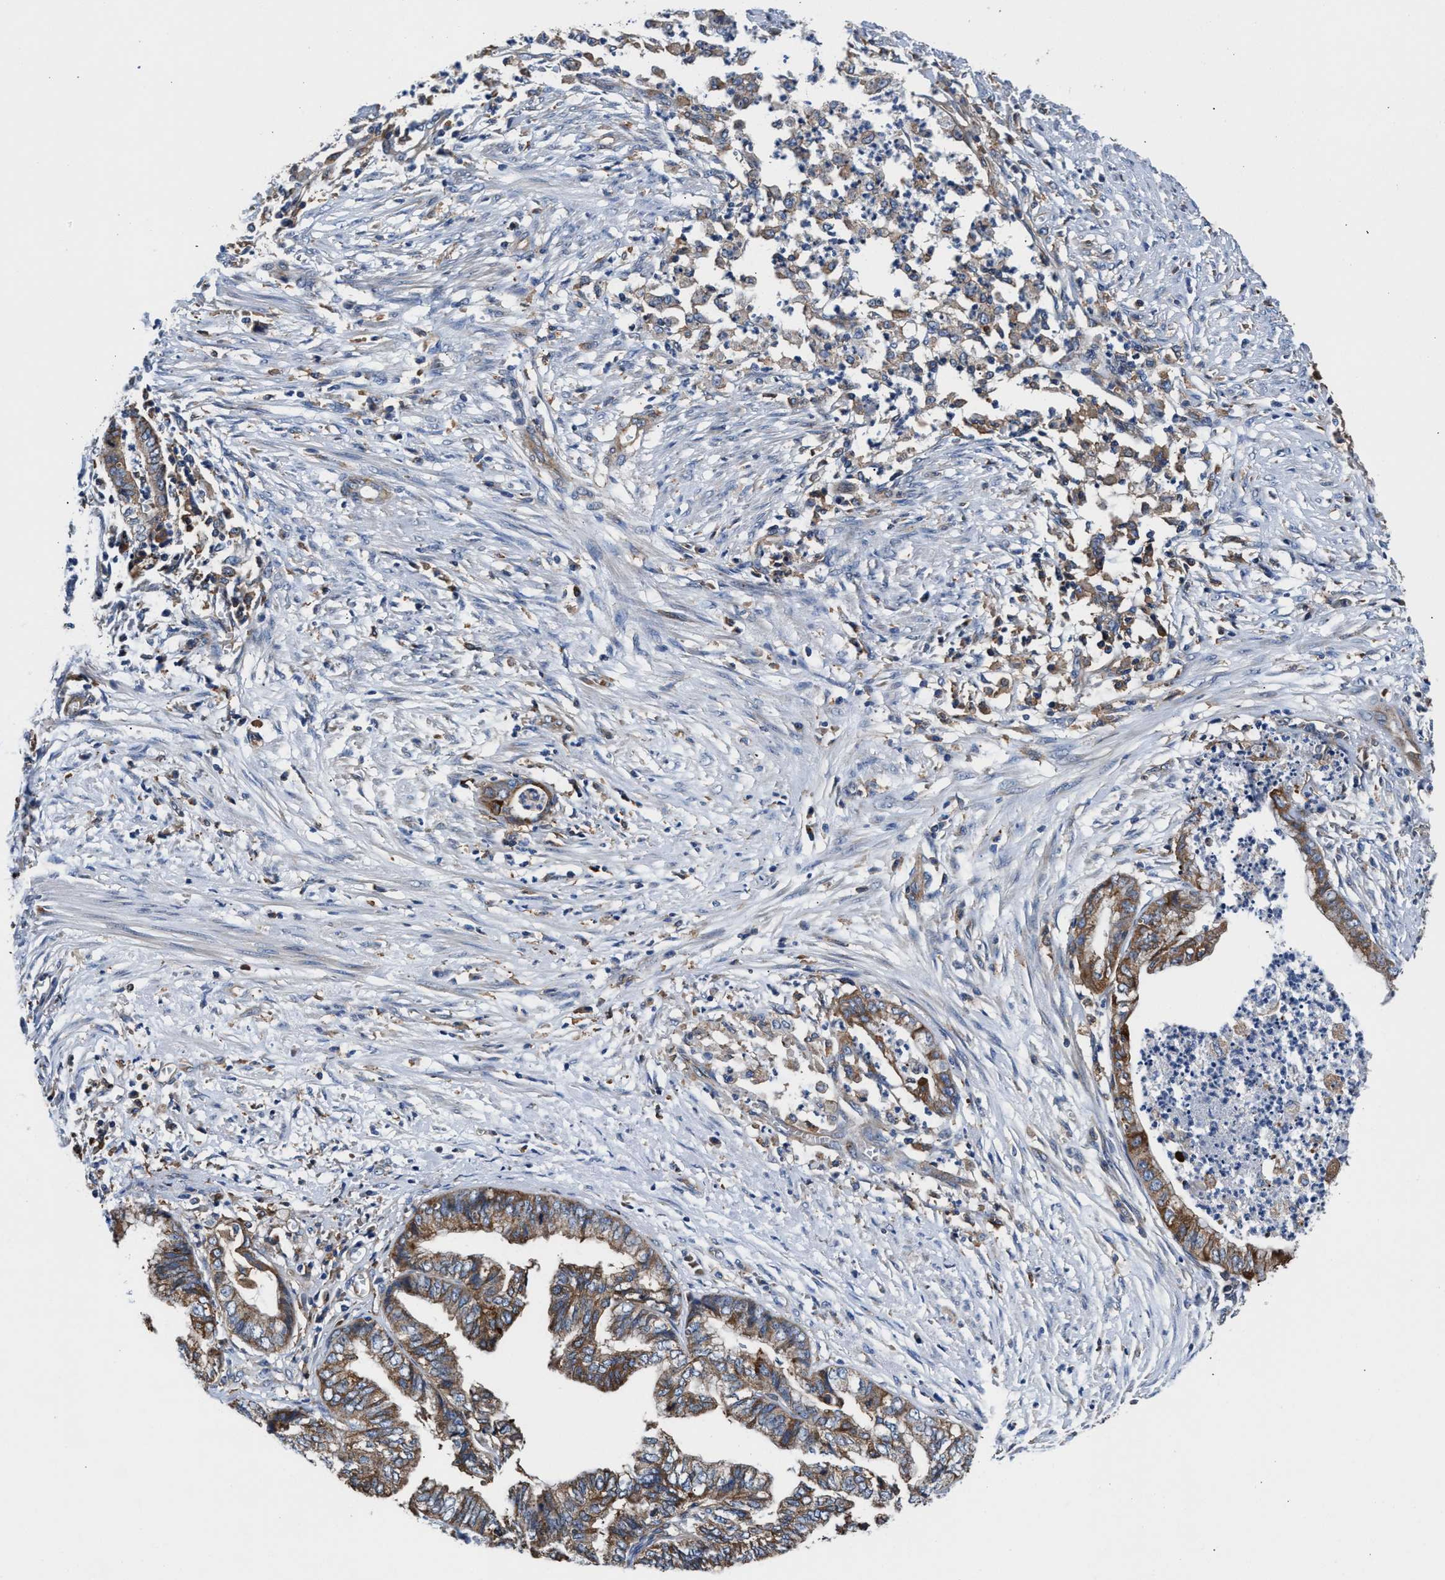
{"staining": {"intensity": "moderate", "quantity": ">75%", "location": "cytoplasmic/membranous"}, "tissue": "endometrial cancer", "cell_type": "Tumor cells", "image_type": "cancer", "snomed": [{"axis": "morphology", "description": "Necrosis, NOS"}, {"axis": "morphology", "description": "Adenocarcinoma, NOS"}, {"axis": "topography", "description": "Endometrium"}], "caption": "Immunohistochemical staining of adenocarcinoma (endometrial) demonstrates medium levels of moderate cytoplasmic/membranous staining in approximately >75% of tumor cells. The protein of interest is shown in brown color, while the nuclei are stained blue.", "gene": "PPP1R9B", "patient": {"sex": "female", "age": 79}}